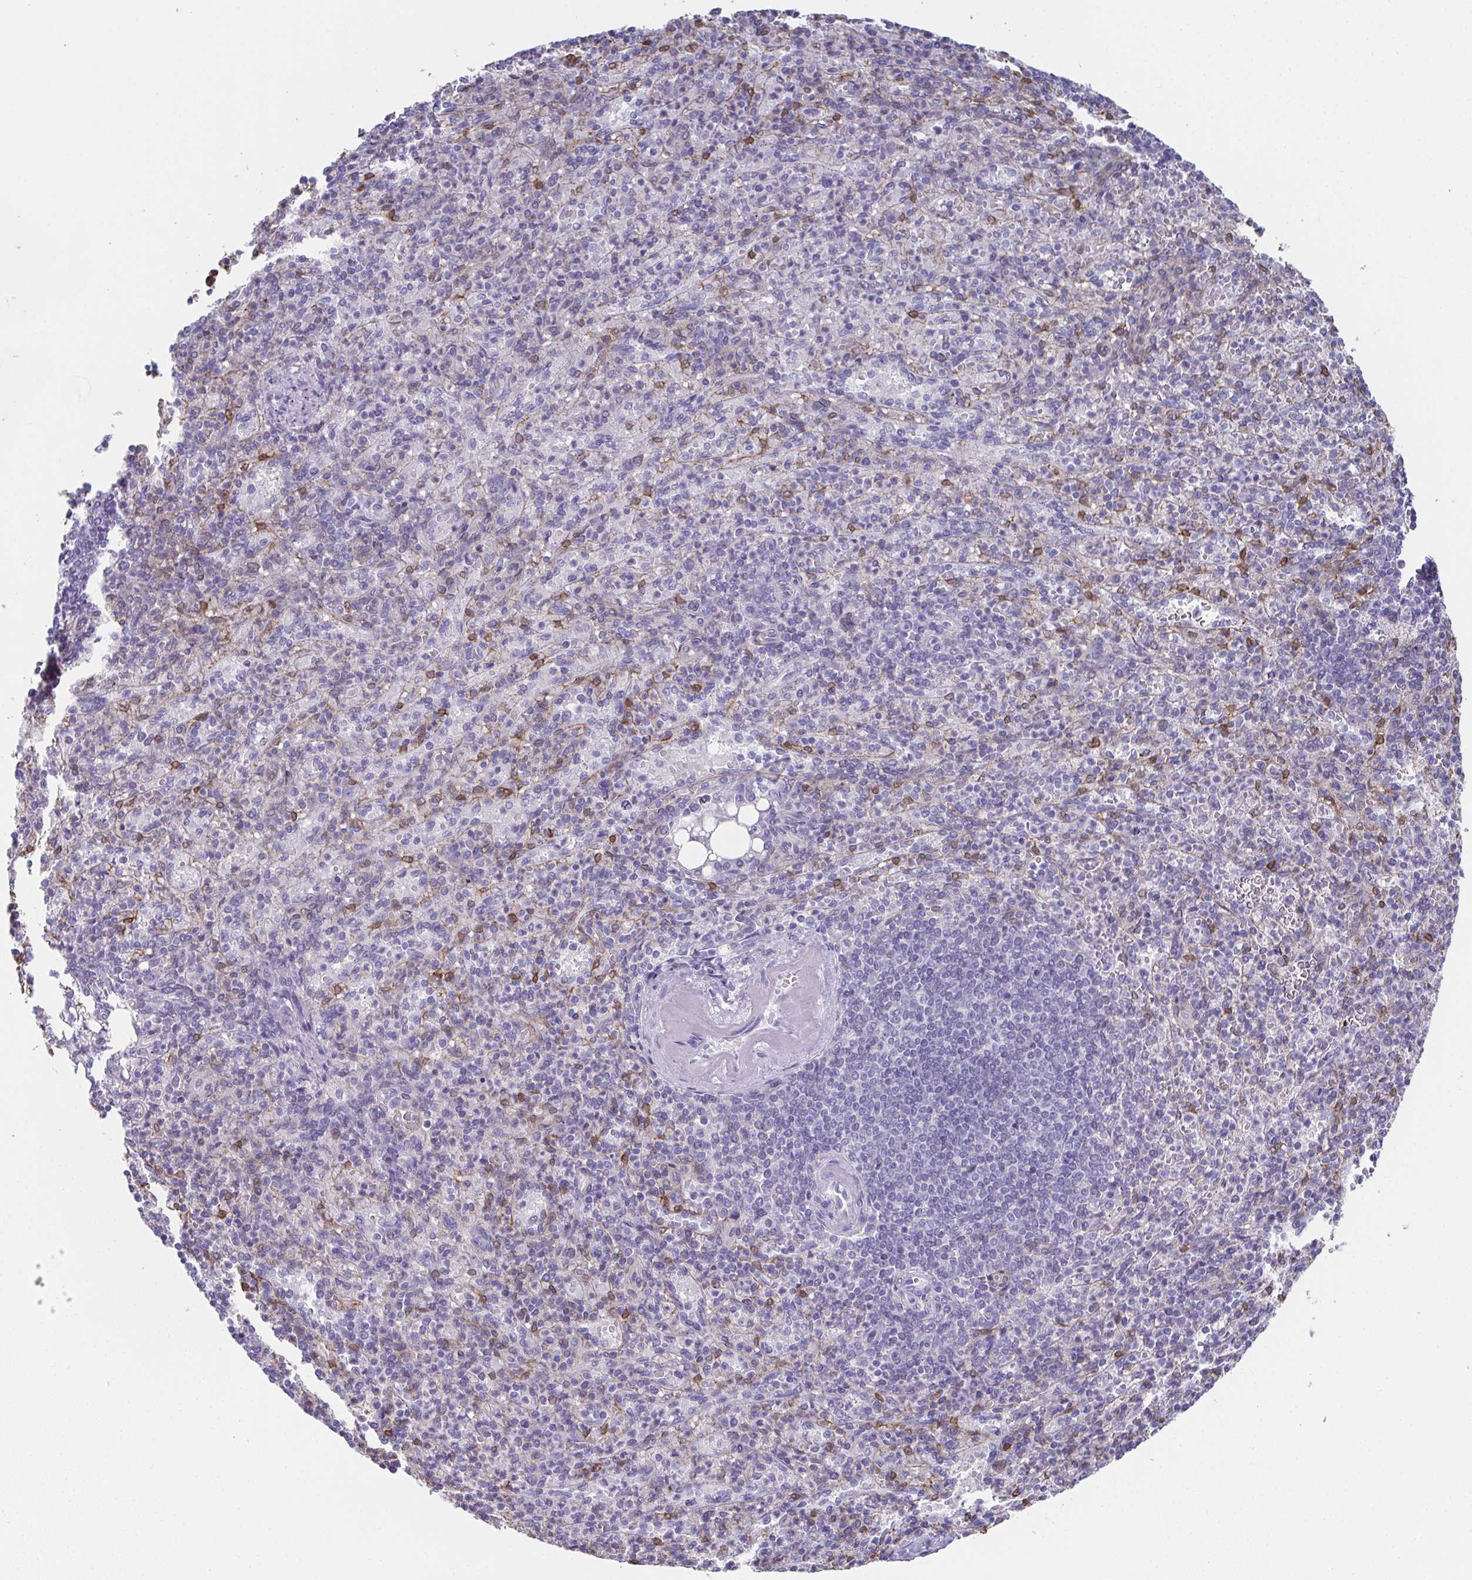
{"staining": {"intensity": "negative", "quantity": "none", "location": "none"}, "tissue": "spleen", "cell_type": "Cells in red pulp", "image_type": "normal", "snomed": [{"axis": "morphology", "description": "Normal tissue, NOS"}, {"axis": "topography", "description": "Spleen"}], "caption": "Immunohistochemical staining of normal spleen demonstrates no significant expression in cells in red pulp. (DAB (3,3'-diaminobenzidine) immunohistochemistry (IHC), high magnification).", "gene": "RBP1", "patient": {"sex": "female", "age": 74}}